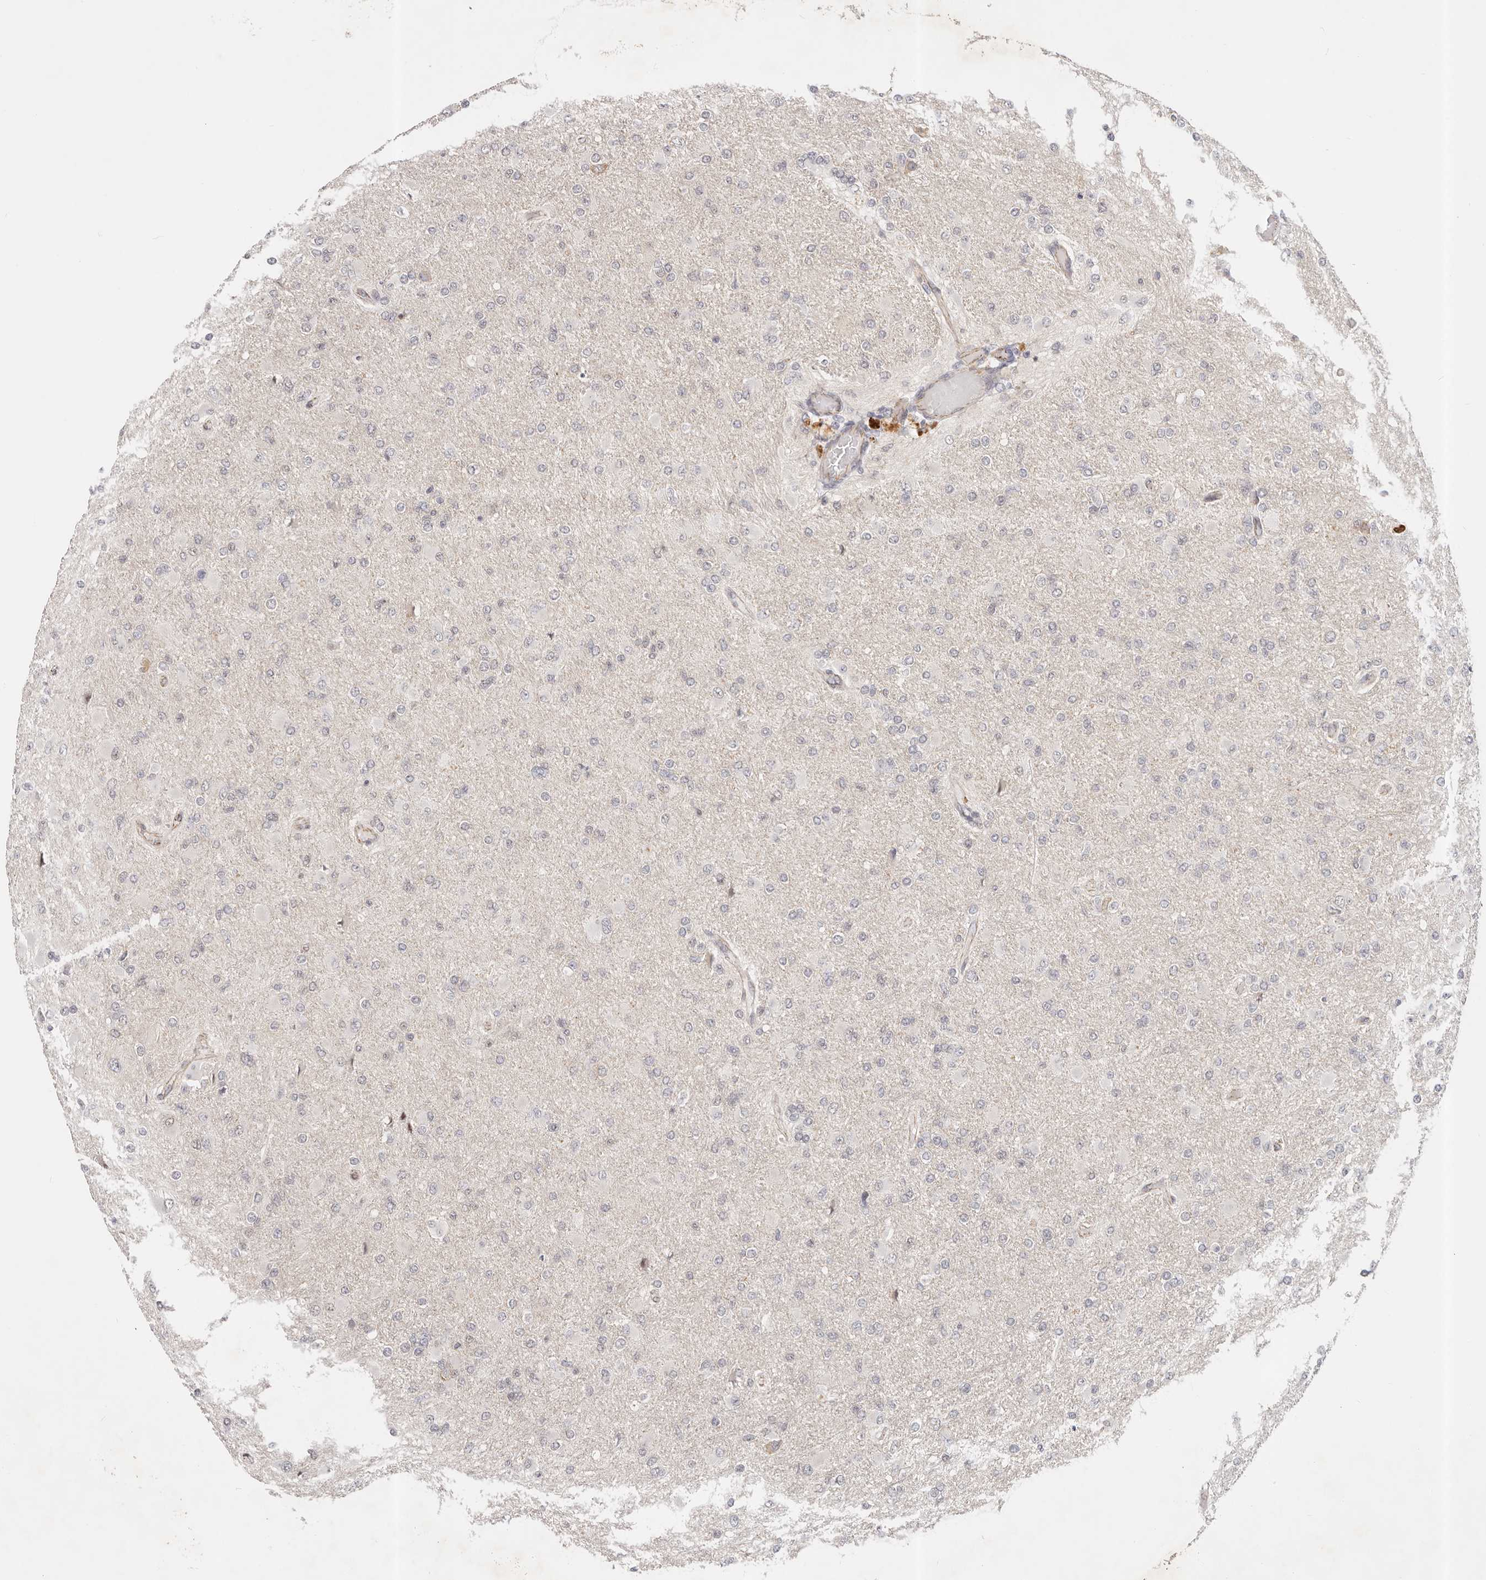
{"staining": {"intensity": "negative", "quantity": "none", "location": "none"}, "tissue": "glioma", "cell_type": "Tumor cells", "image_type": "cancer", "snomed": [{"axis": "morphology", "description": "Glioma, malignant, High grade"}, {"axis": "topography", "description": "Cerebral cortex"}], "caption": "High-grade glioma (malignant) was stained to show a protein in brown. There is no significant positivity in tumor cells. Nuclei are stained in blue.", "gene": "AFDN", "patient": {"sex": "female", "age": 36}}